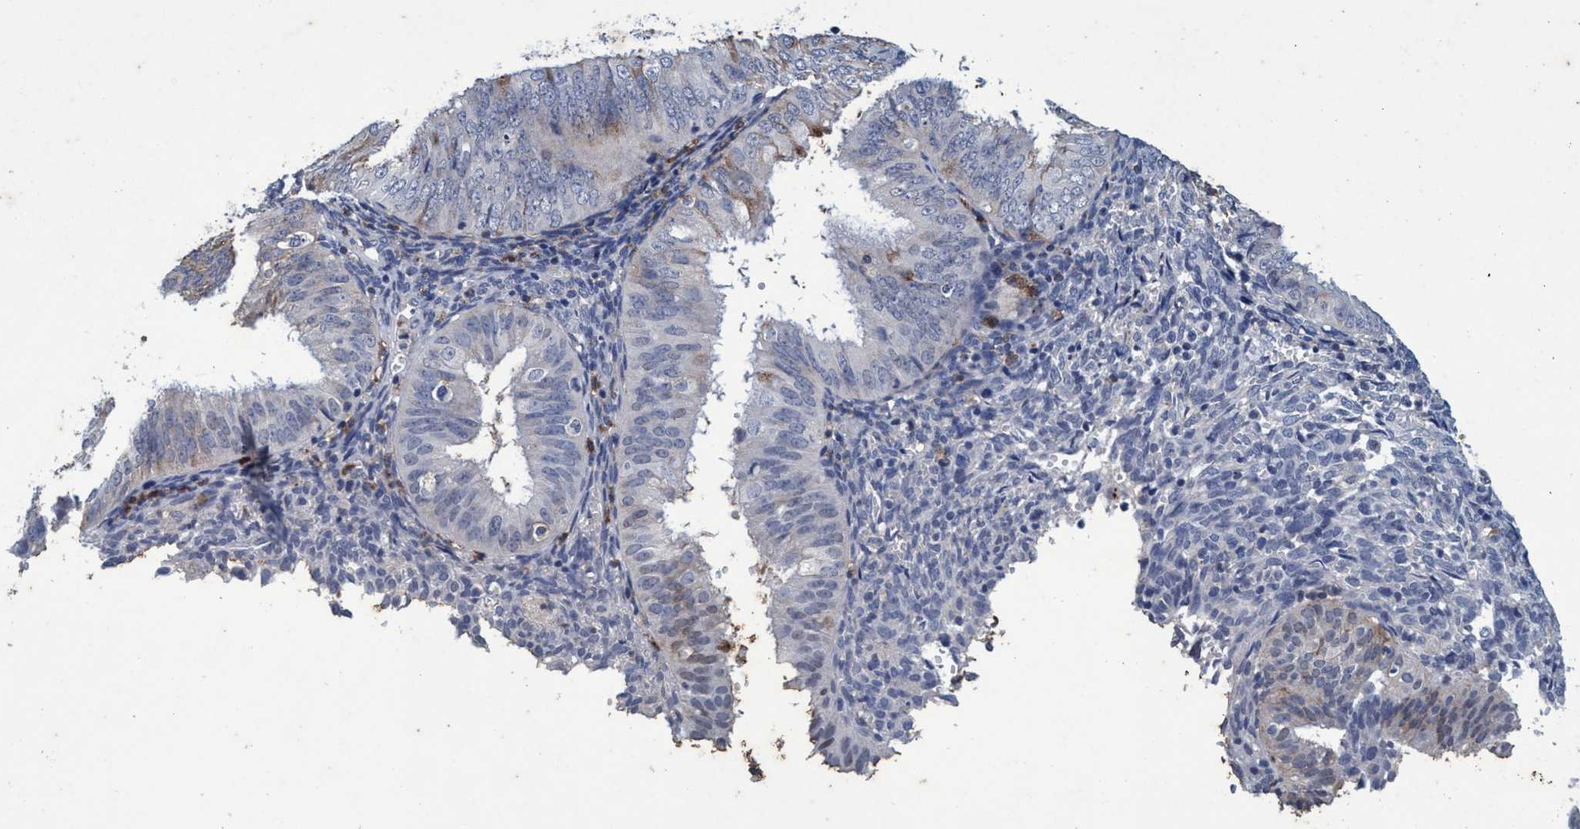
{"staining": {"intensity": "weak", "quantity": "<25%", "location": "cytoplasmic/membranous"}, "tissue": "endometrial cancer", "cell_type": "Tumor cells", "image_type": "cancer", "snomed": [{"axis": "morphology", "description": "Normal tissue, NOS"}, {"axis": "morphology", "description": "Adenocarcinoma, NOS"}, {"axis": "topography", "description": "Endometrium"}], "caption": "Immunohistochemistry of endometrial cancer displays no positivity in tumor cells.", "gene": "GRB14", "patient": {"sex": "female", "age": 53}}